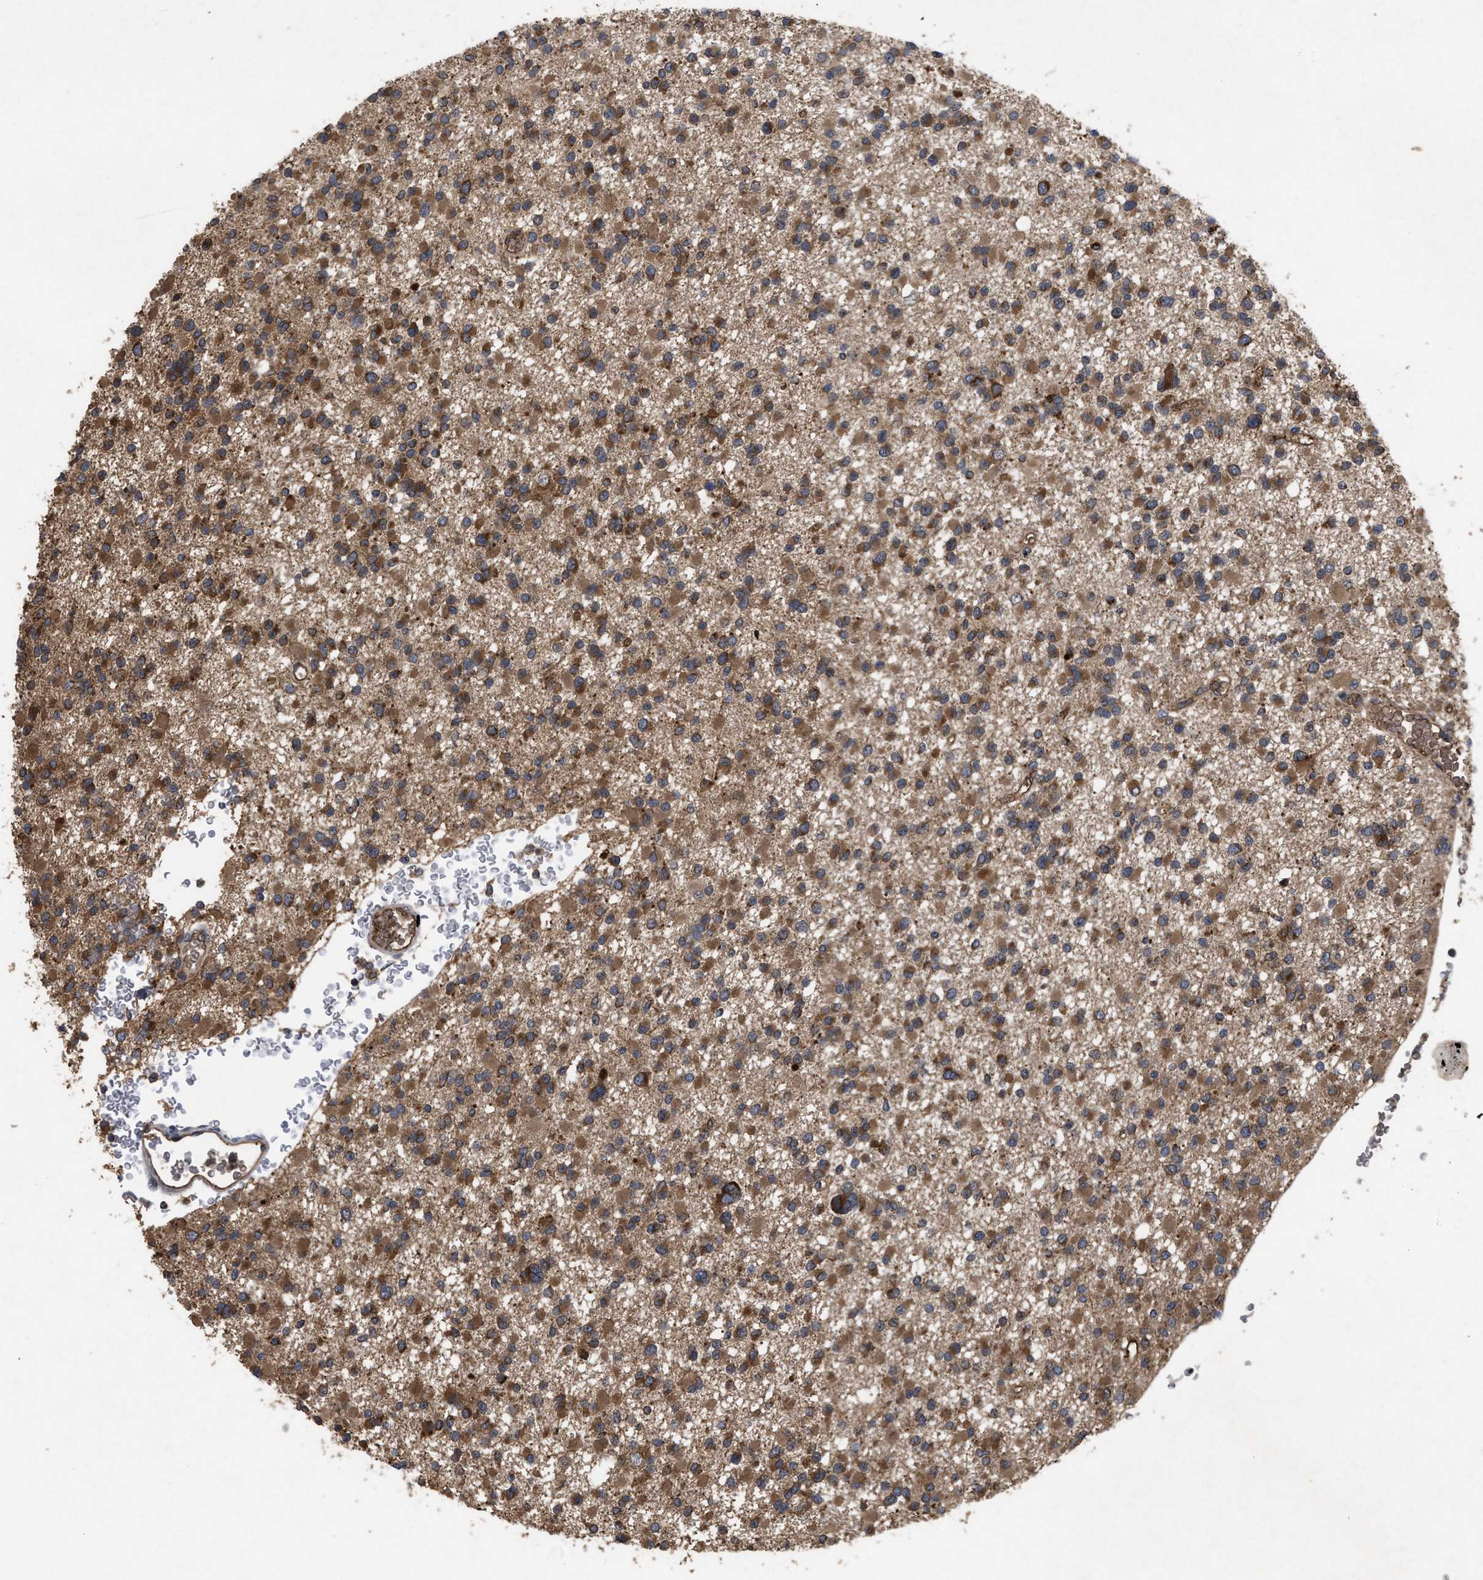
{"staining": {"intensity": "moderate", "quantity": ">75%", "location": "cytoplasmic/membranous"}, "tissue": "glioma", "cell_type": "Tumor cells", "image_type": "cancer", "snomed": [{"axis": "morphology", "description": "Glioma, malignant, Low grade"}, {"axis": "topography", "description": "Brain"}], "caption": "Protein staining by immunohistochemistry shows moderate cytoplasmic/membranous expression in about >75% of tumor cells in malignant glioma (low-grade).", "gene": "RAB2A", "patient": {"sex": "female", "age": 22}}